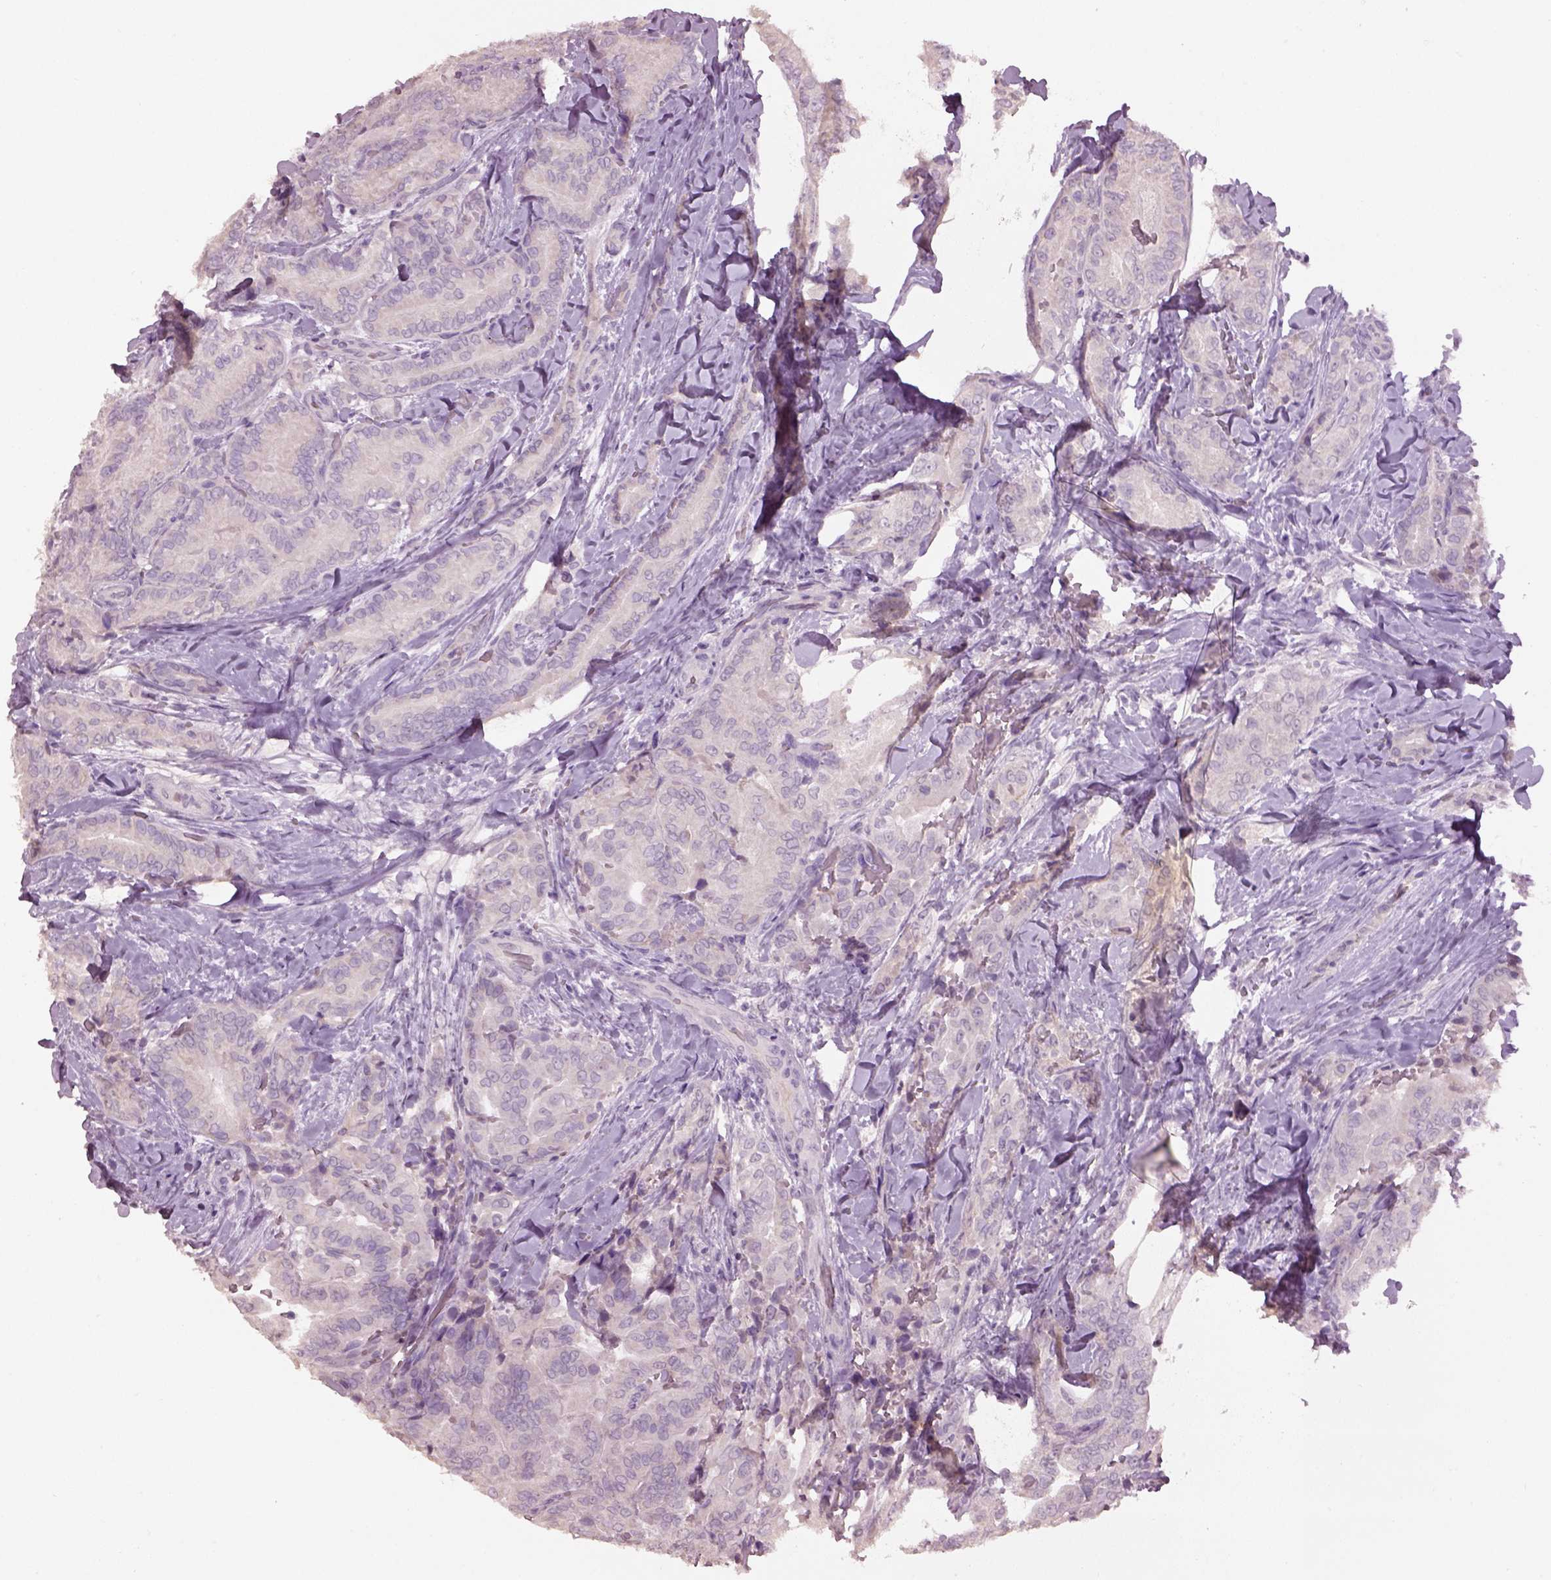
{"staining": {"intensity": "negative", "quantity": "none", "location": "none"}, "tissue": "thyroid cancer", "cell_type": "Tumor cells", "image_type": "cancer", "snomed": [{"axis": "morphology", "description": "Papillary adenocarcinoma, NOS"}, {"axis": "topography", "description": "Thyroid gland"}], "caption": "Immunohistochemical staining of thyroid cancer reveals no significant positivity in tumor cells. Nuclei are stained in blue.", "gene": "KCNIP3", "patient": {"sex": "male", "age": 61}}